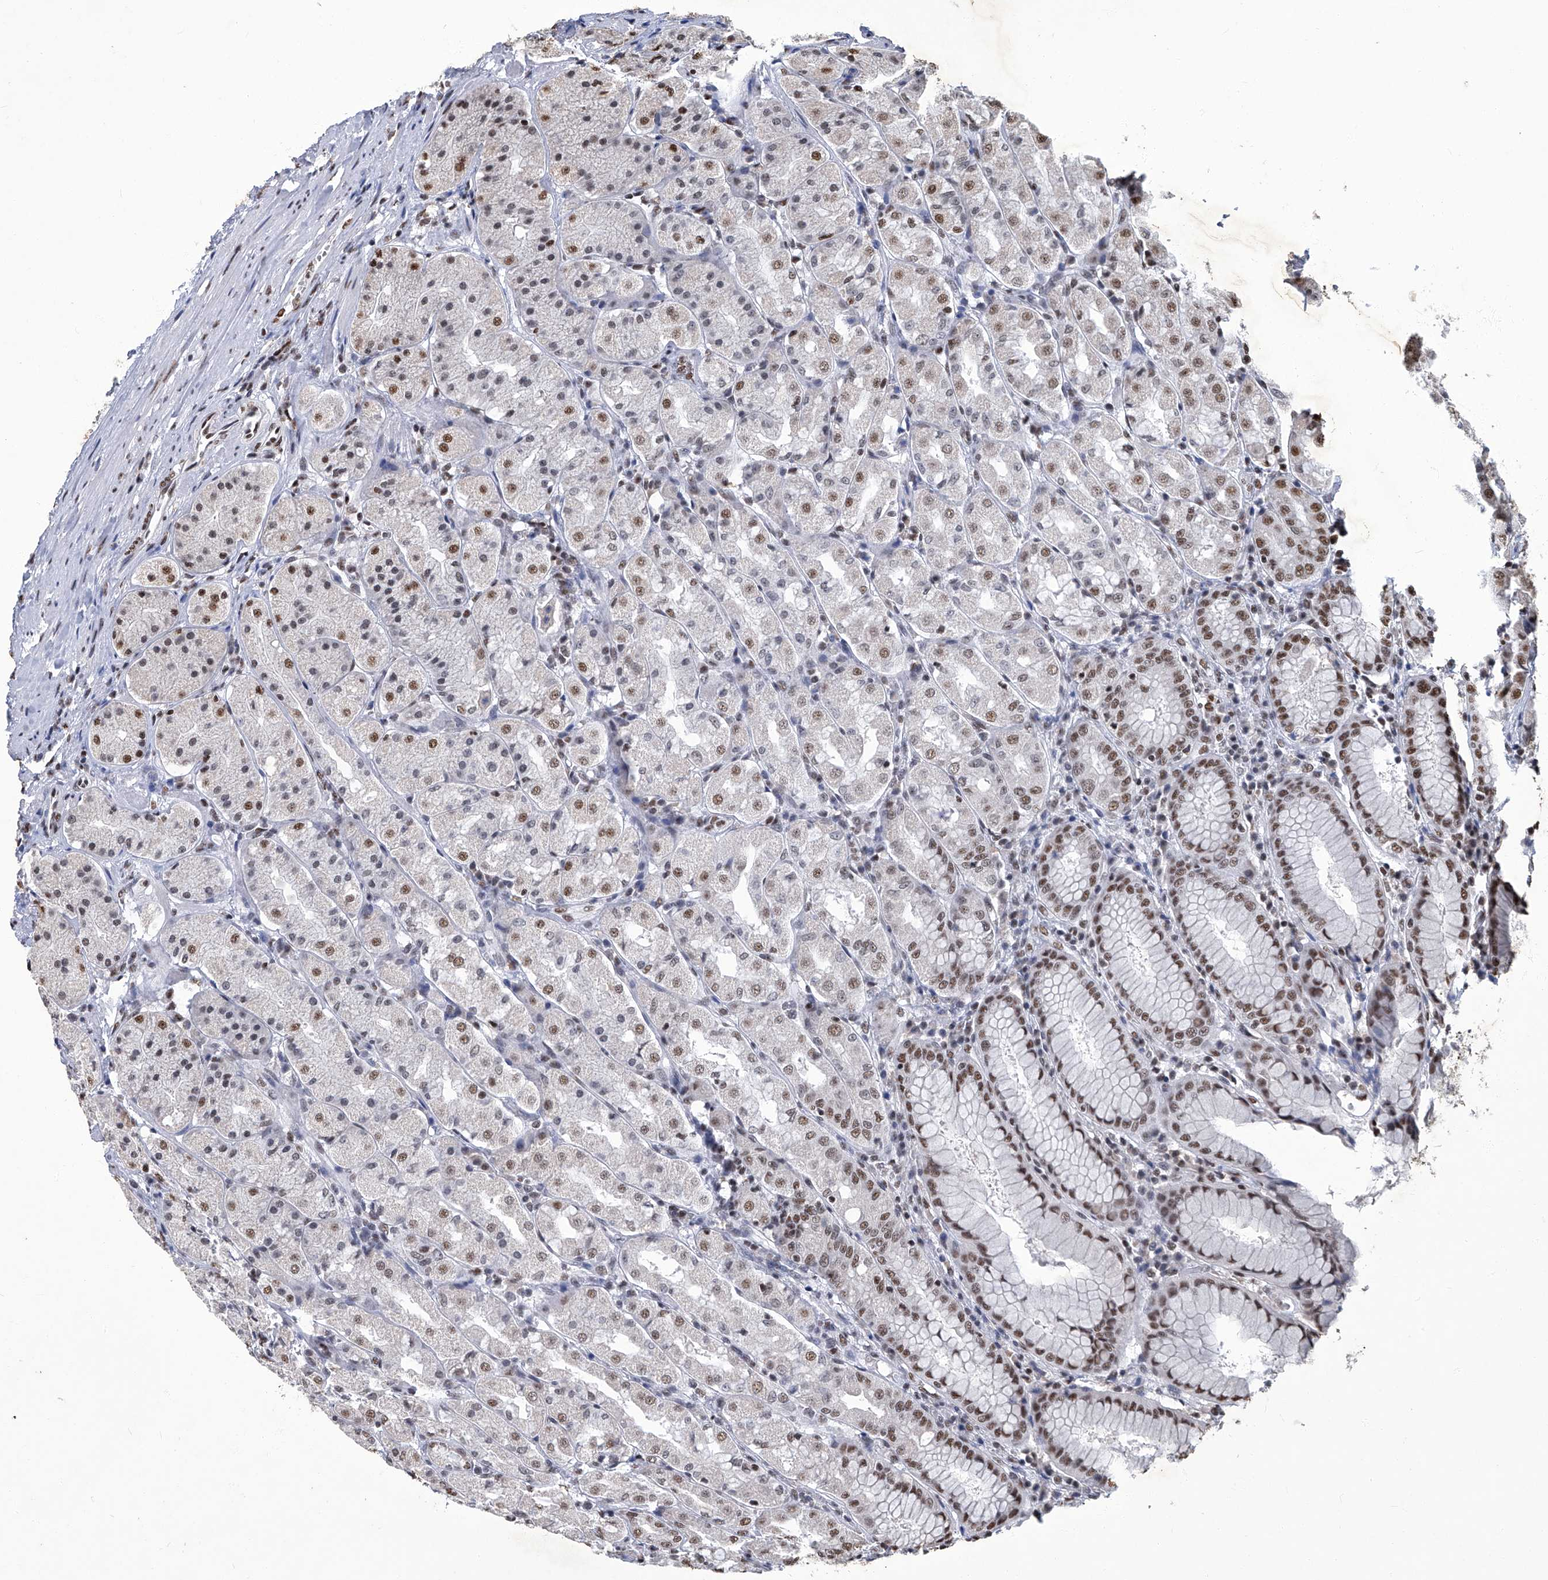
{"staining": {"intensity": "moderate", "quantity": "25%-75%", "location": "nuclear"}, "tissue": "stomach", "cell_type": "Glandular cells", "image_type": "normal", "snomed": [{"axis": "morphology", "description": "Normal tissue, NOS"}, {"axis": "topography", "description": "Stomach"}, {"axis": "topography", "description": "Stomach, lower"}], "caption": "Immunohistochemistry (IHC) of unremarkable stomach reveals medium levels of moderate nuclear staining in approximately 25%-75% of glandular cells.", "gene": "HBP1", "patient": {"sex": "female", "age": 56}}